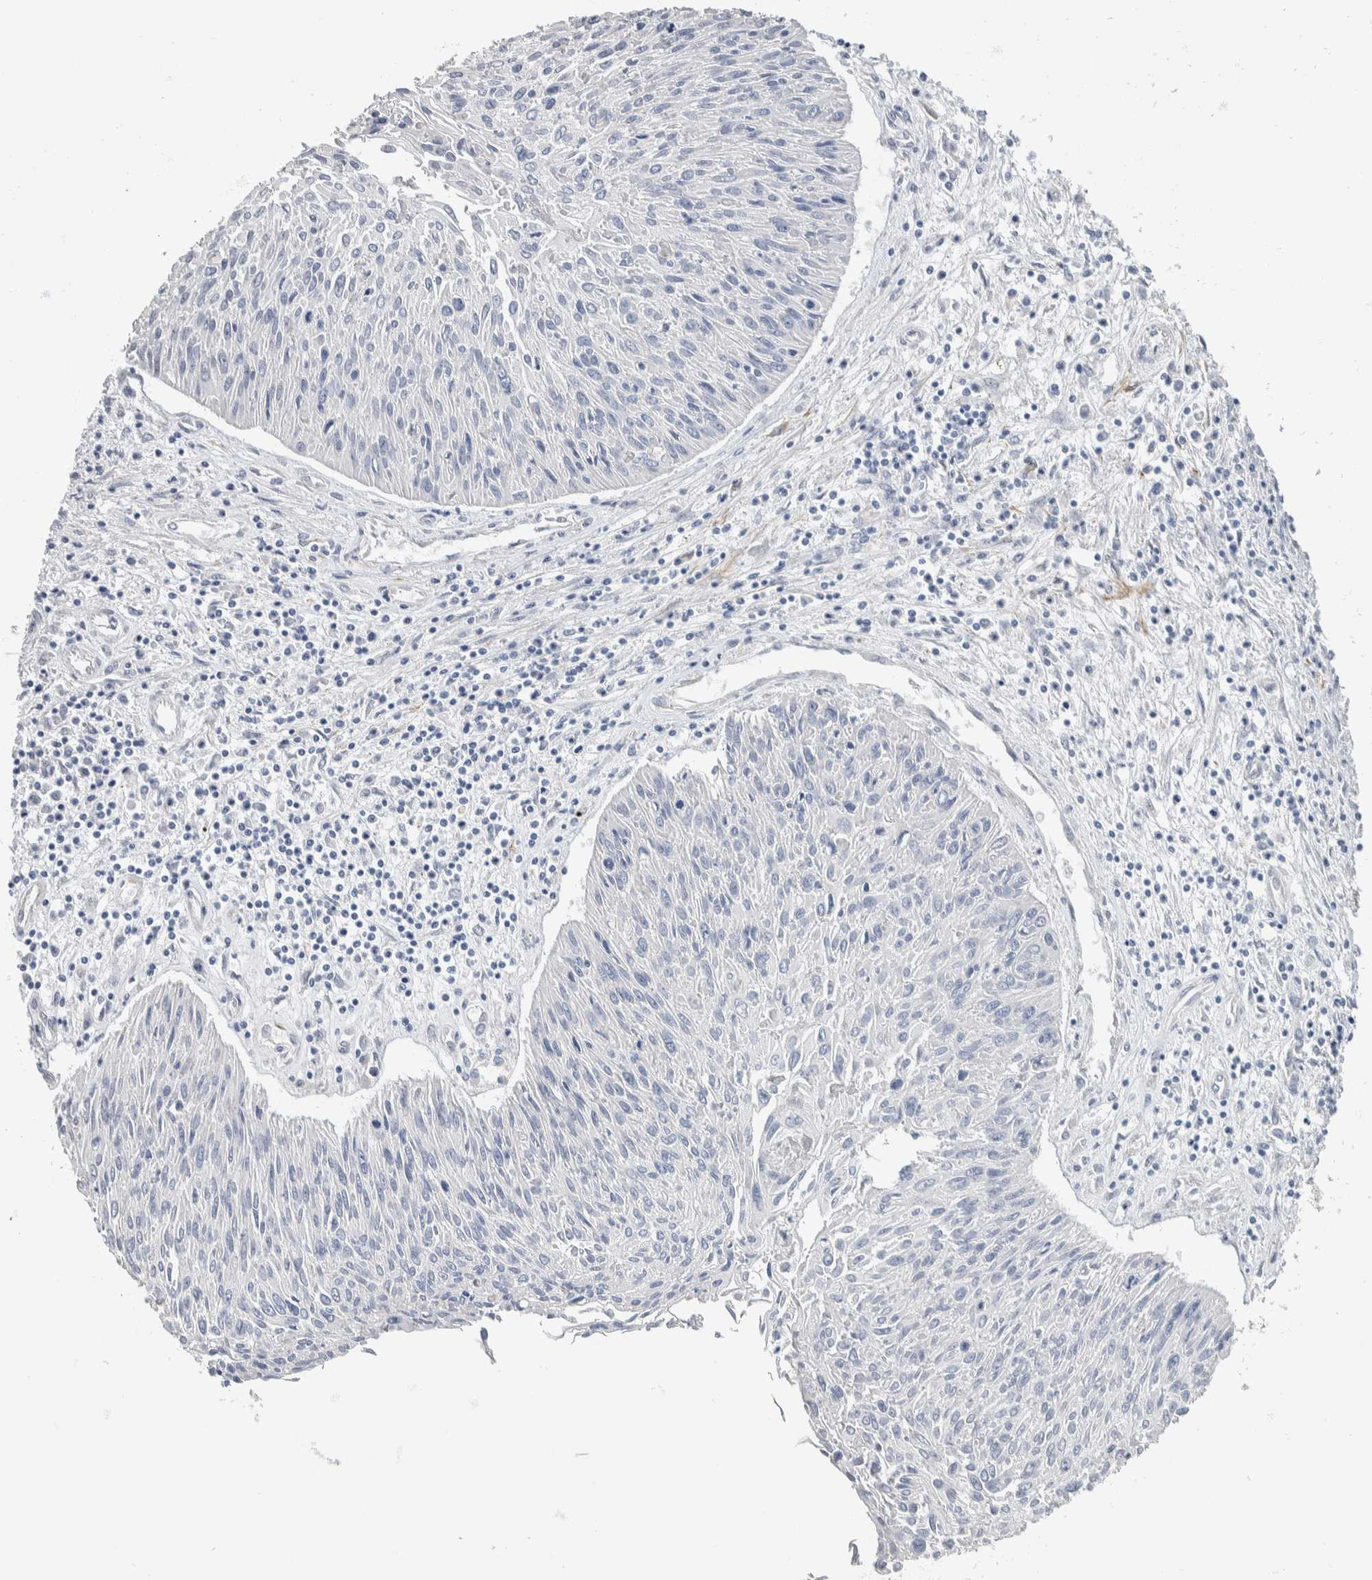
{"staining": {"intensity": "negative", "quantity": "none", "location": "none"}, "tissue": "cervical cancer", "cell_type": "Tumor cells", "image_type": "cancer", "snomed": [{"axis": "morphology", "description": "Squamous cell carcinoma, NOS"}, {"axis": "topography", "description": "Cervix"}], "caption": "An image of cervical cancer stained for a protein shows no brown staining in tumor cells. Brightfield microscopy of immunohistochemistry stained with DAB (3,3'-diaminobenzidine) (brown) and hematoxylin (blue), captured at high magnification.", "gene": "NEFM", "patient": {"sex": "female", "age": 51}}